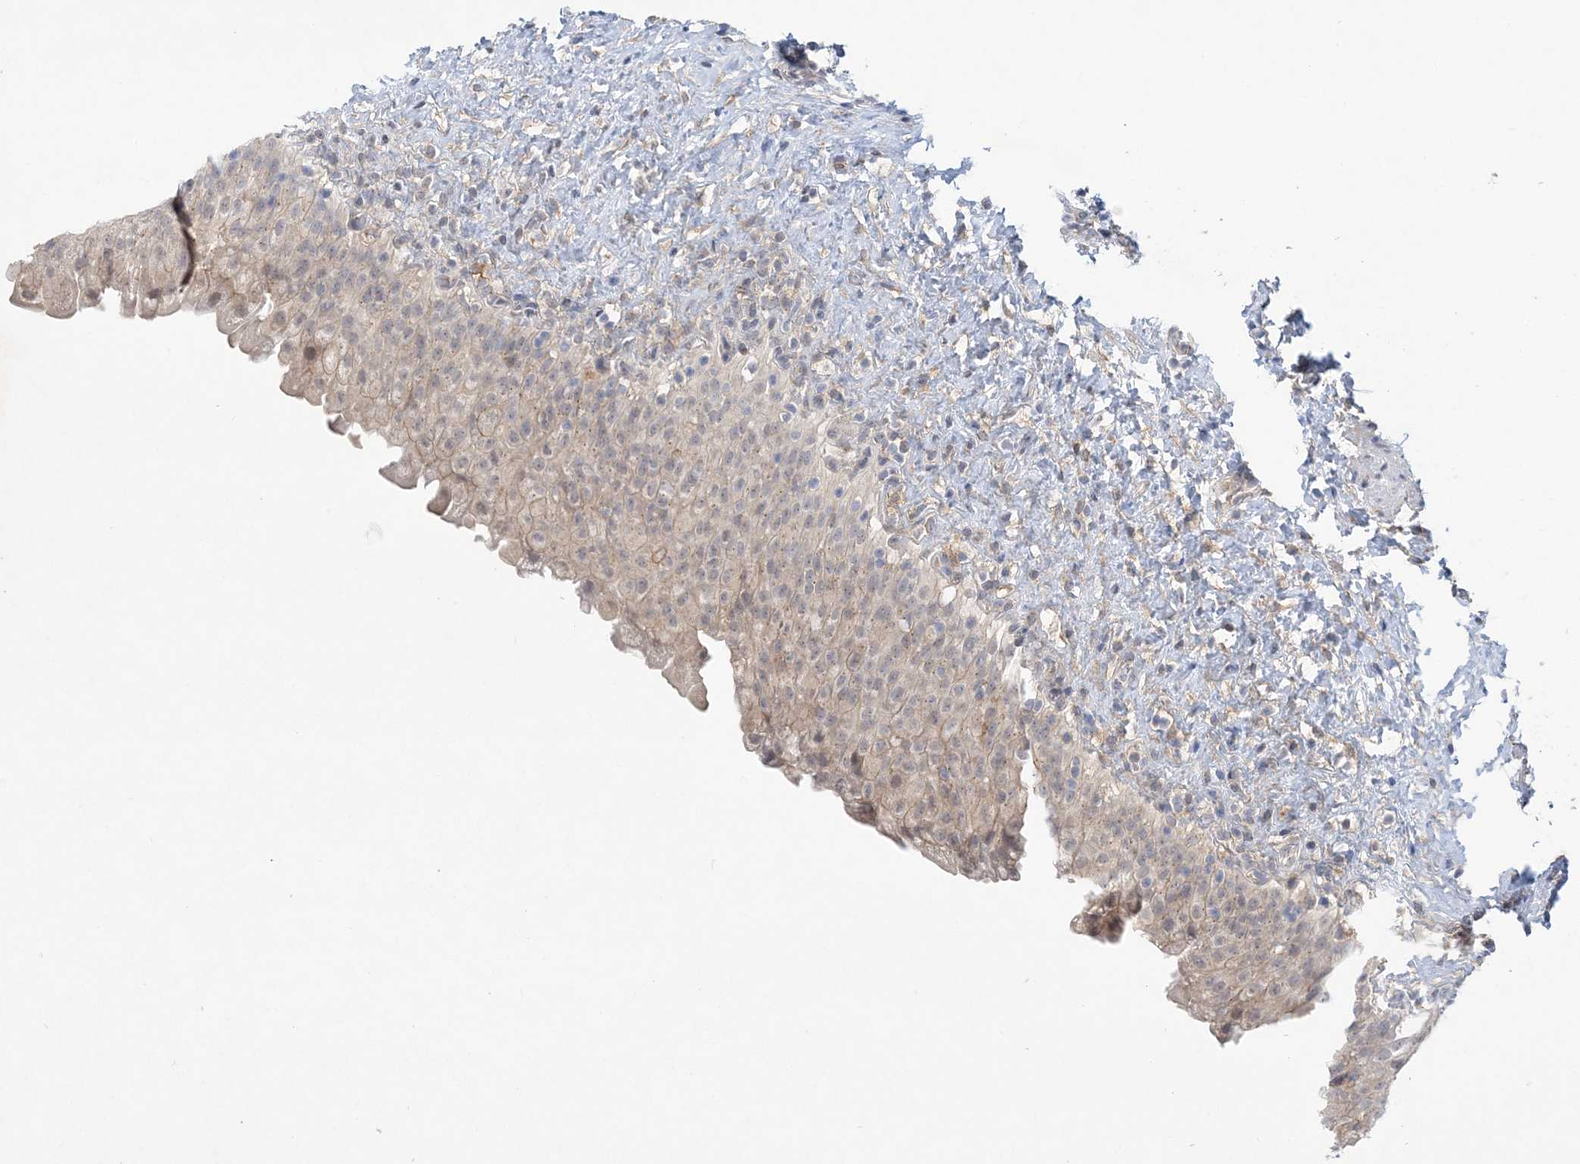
{"staining": {"intensity": "weak", "quantity": "25%-75%", "location": "cytoplasmic/membranous"}, "tissue": "urinary bladder", "cell_type": "Urothelial cells", "image_type": "normal", "snomed": [{"axis": "morphology", "description": "Normal tissue, NOS"}, {"axis": "topography", "description": "Urinary bladder"}], "caption": "Immunohistochemistry (DAB) staining of normal human urinary bladder reveals weak cytoplasmic/membranous protein expression in approximately 25%-75% of urothelial cells.", "gene": "ANKRD35", "patient": {"sex": "female", "age": 27}}